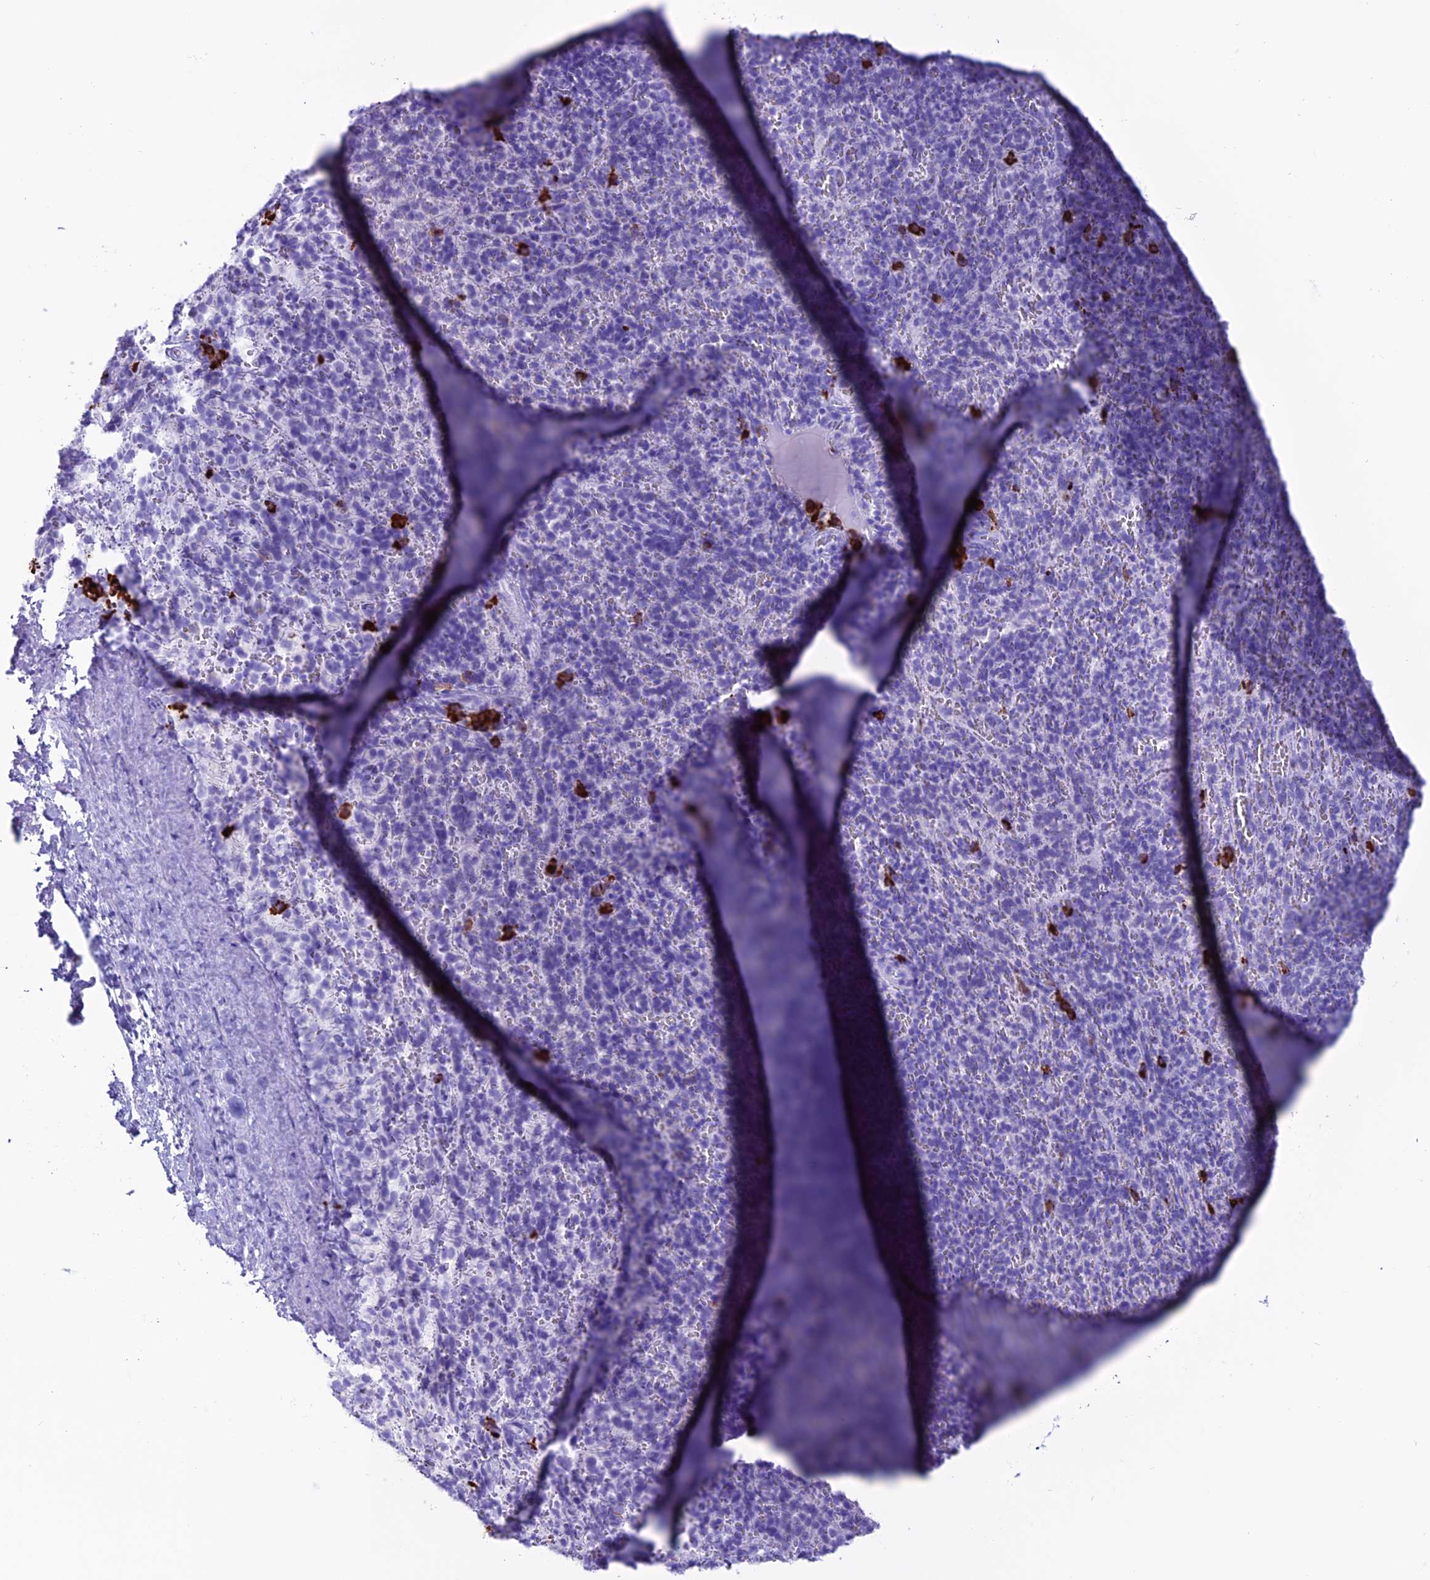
{"staining": {"intensity": "strong", "quantity": "<25%", "location": "cytoplasmic/membranous"}, "tissue": "spleen", "cell_type": "Cells in red pulp", "image_type": "normal", "snomed": [{"axis": "morphology", "description": "Normal tissue, NOS"}, {"axis": "topography", "description": "Spleen"}], "caption": "Brown immunohistochemical staining in normal human spleen shows strong cytoplasmic/membranous staining in about <25% of cells in red pulp.", "gene": "MZB1", "patient": {"sex": "female", "age": 21}}